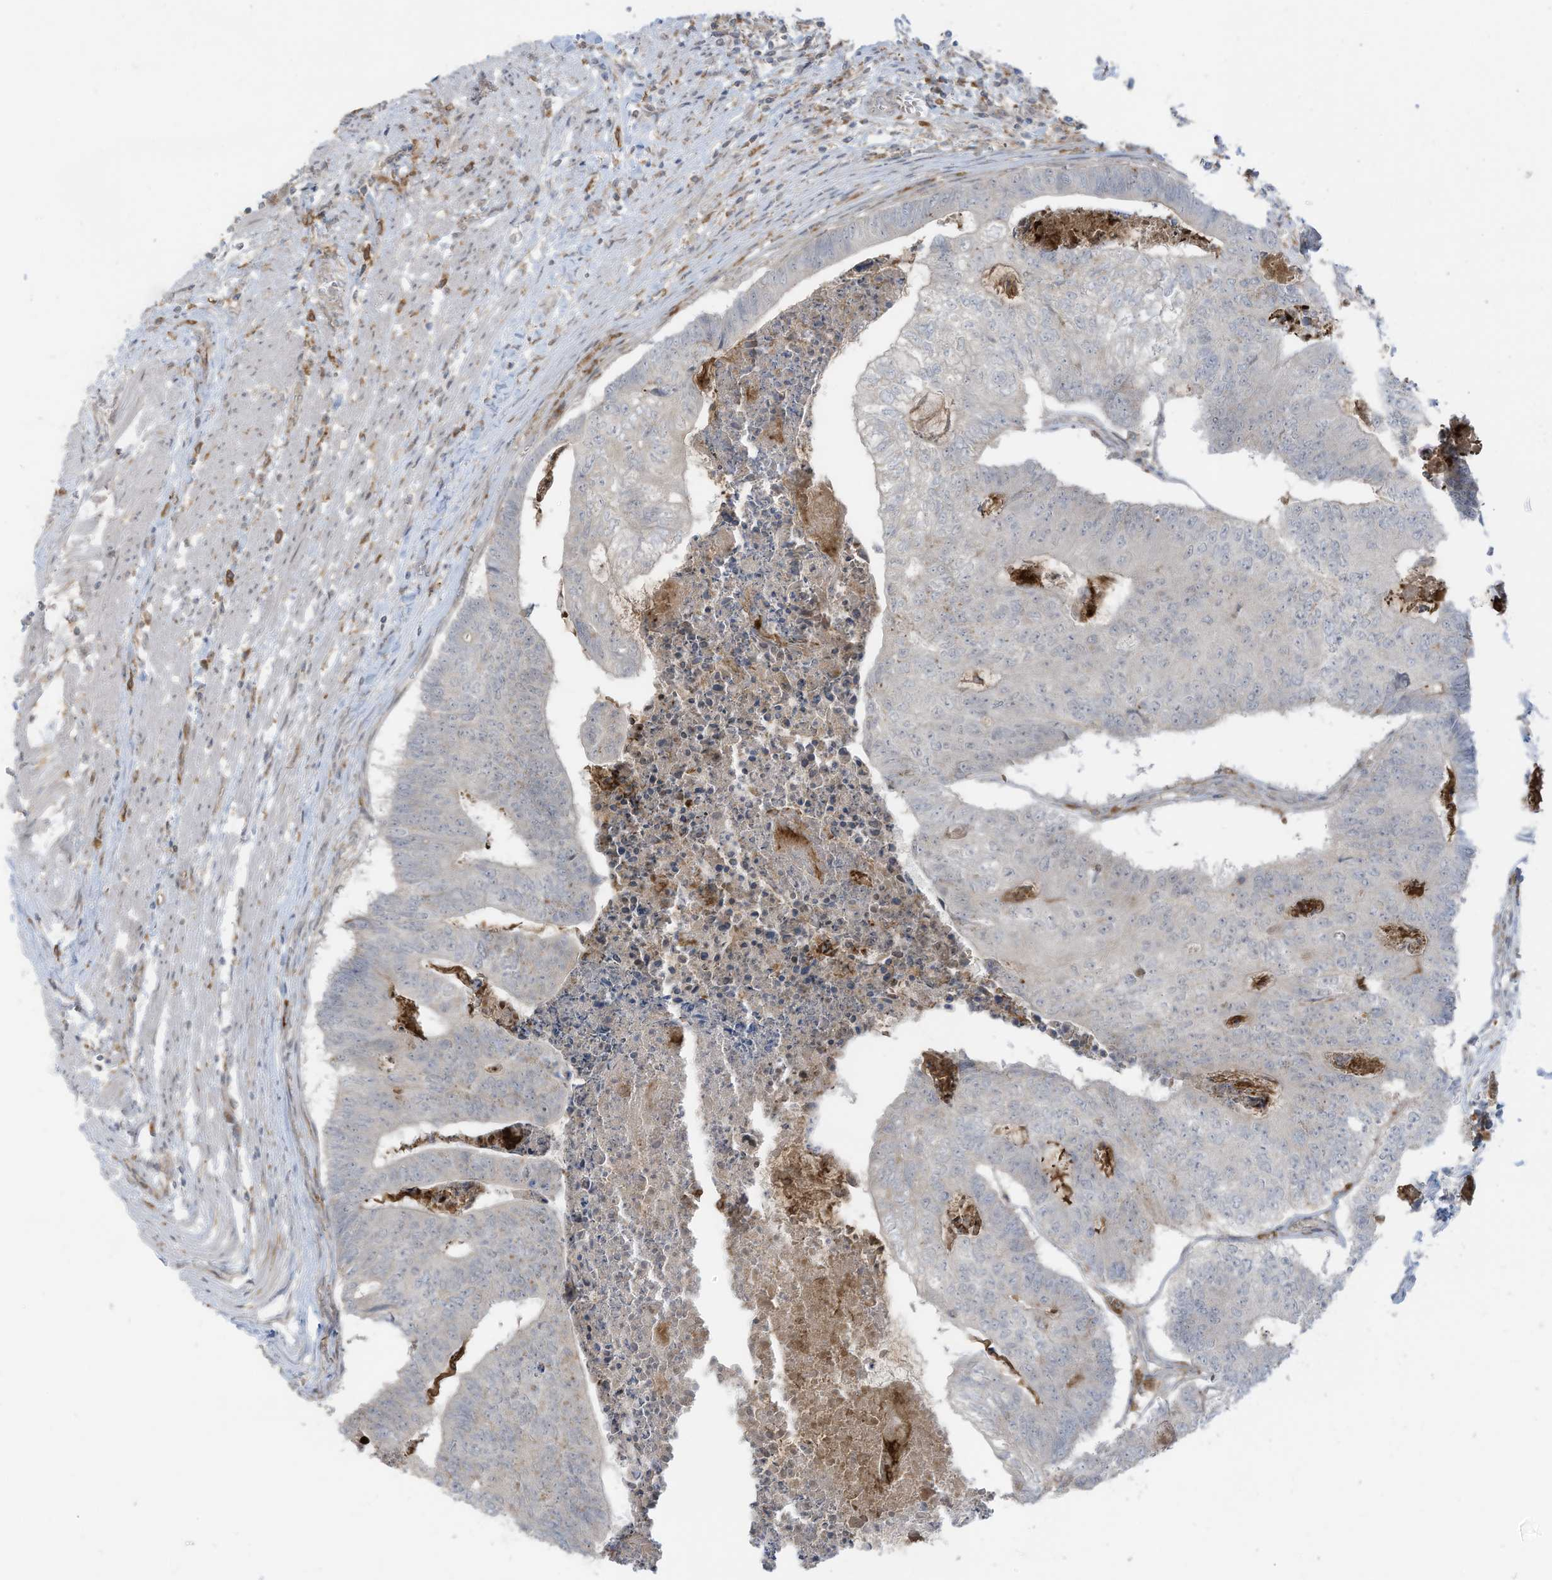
{"staining": {"intensity": "negative", "quantity": "none", "location": "none"}, "tissue": "colorectal cancer", "cell_type": "Tumor cells", "image_type": "cancer", "snomed": [{"axis": "morphology", "description": "Adenocarcinoma, NOS"}, {"axis": "topography", "description": "Colon"}], "caption": "Protein analysis of colorectal cancer exhibits no significant expression in tumor cells.", "gene": "DZIP3", "patient": {"sex": "female", "age": 67}}